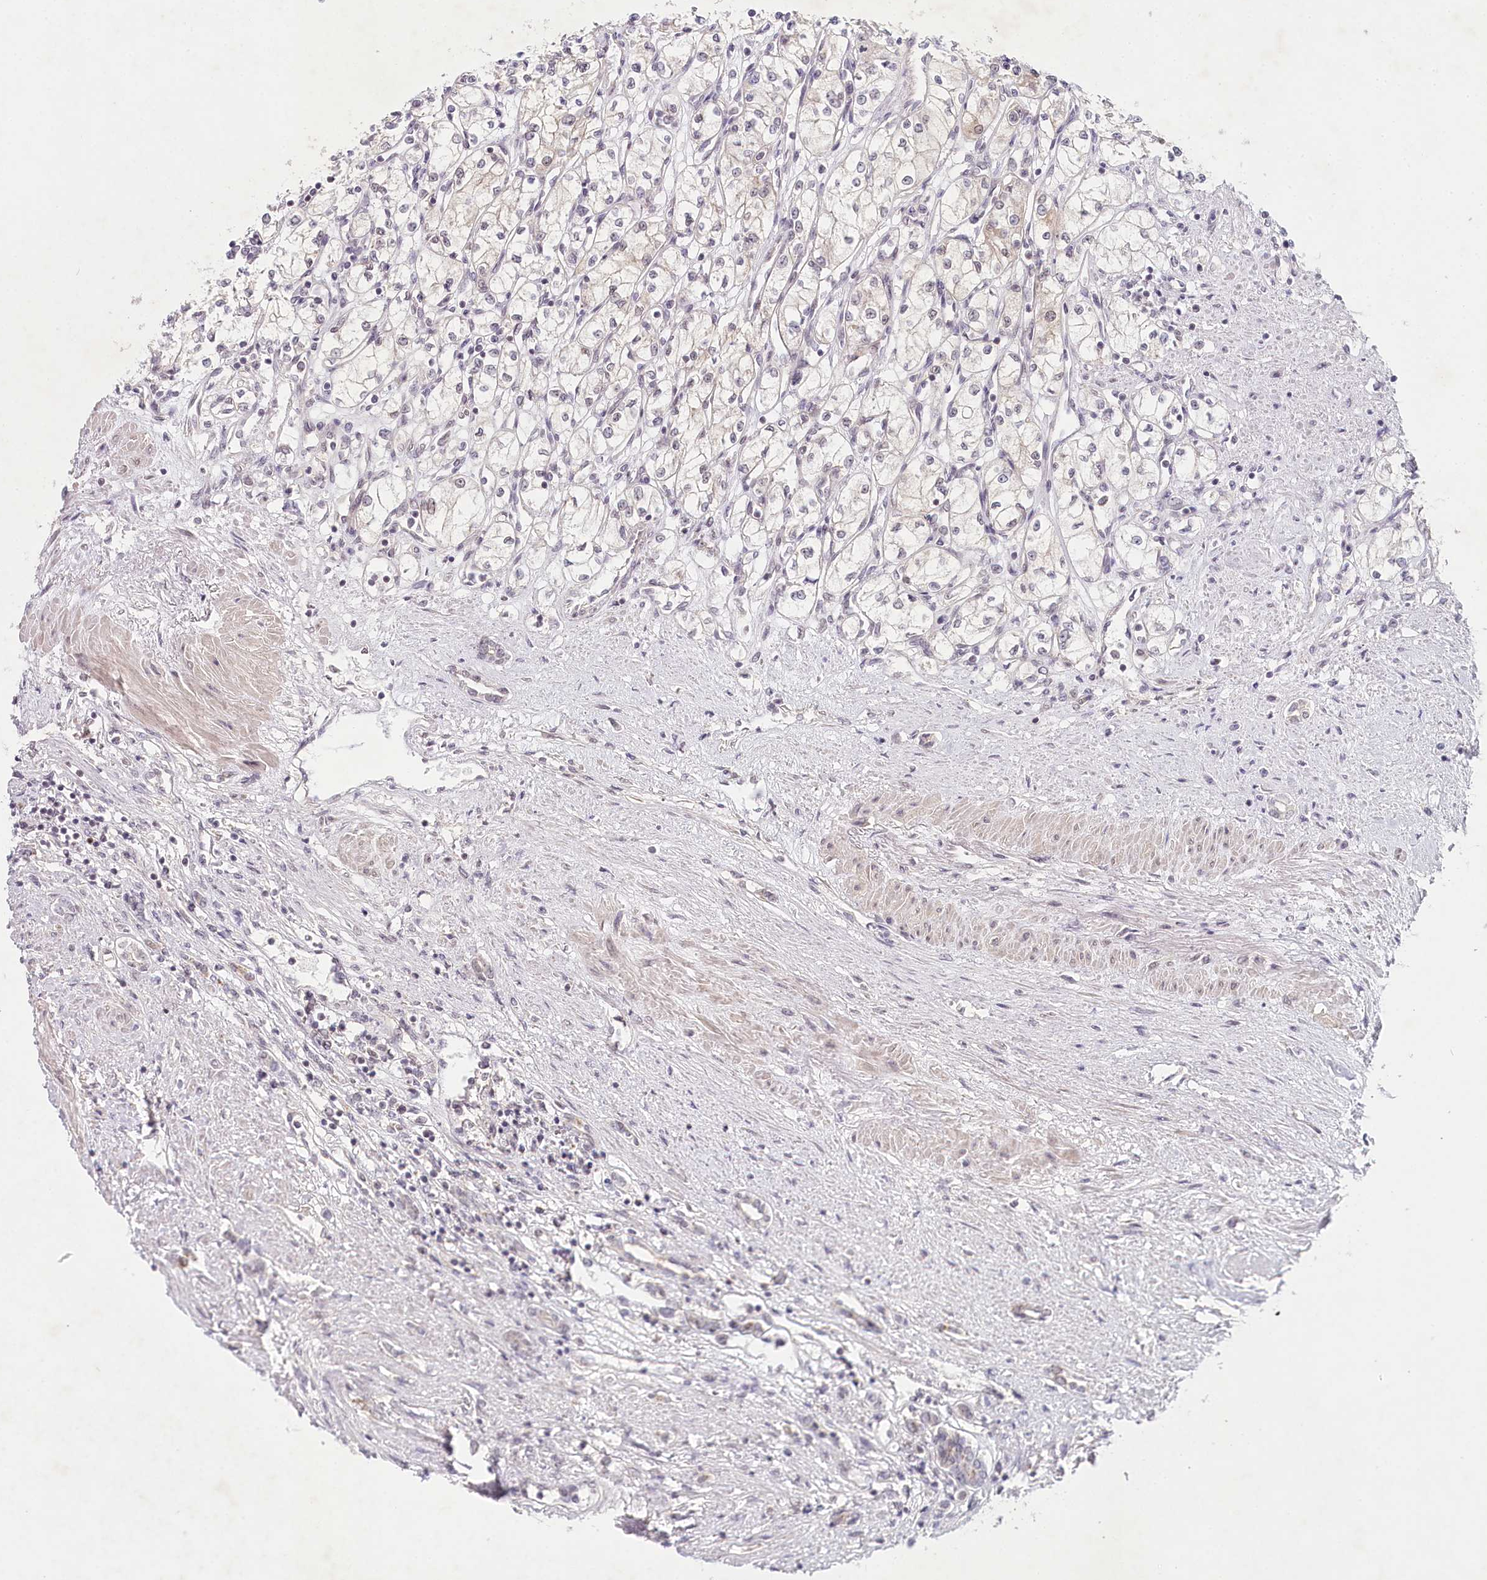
{"staining": {"intensity": "negative", "quantity": "none", "location": "none"}, "tissue": "renal cancer", "cell_type": "Tumor cells", "image_type": "cancer", "snomed": [{"axis": "morphology", "description": "Adenocarcinoma, NOS"}, {"axis": "topography", "description": "Kidney"}], "caption": "The IHC micrograph has no significant expression in tumor cells of renal adenocarcinoma tissue.", "gene": "AMTN", "patient": {"sex": "male", "age": 59}}